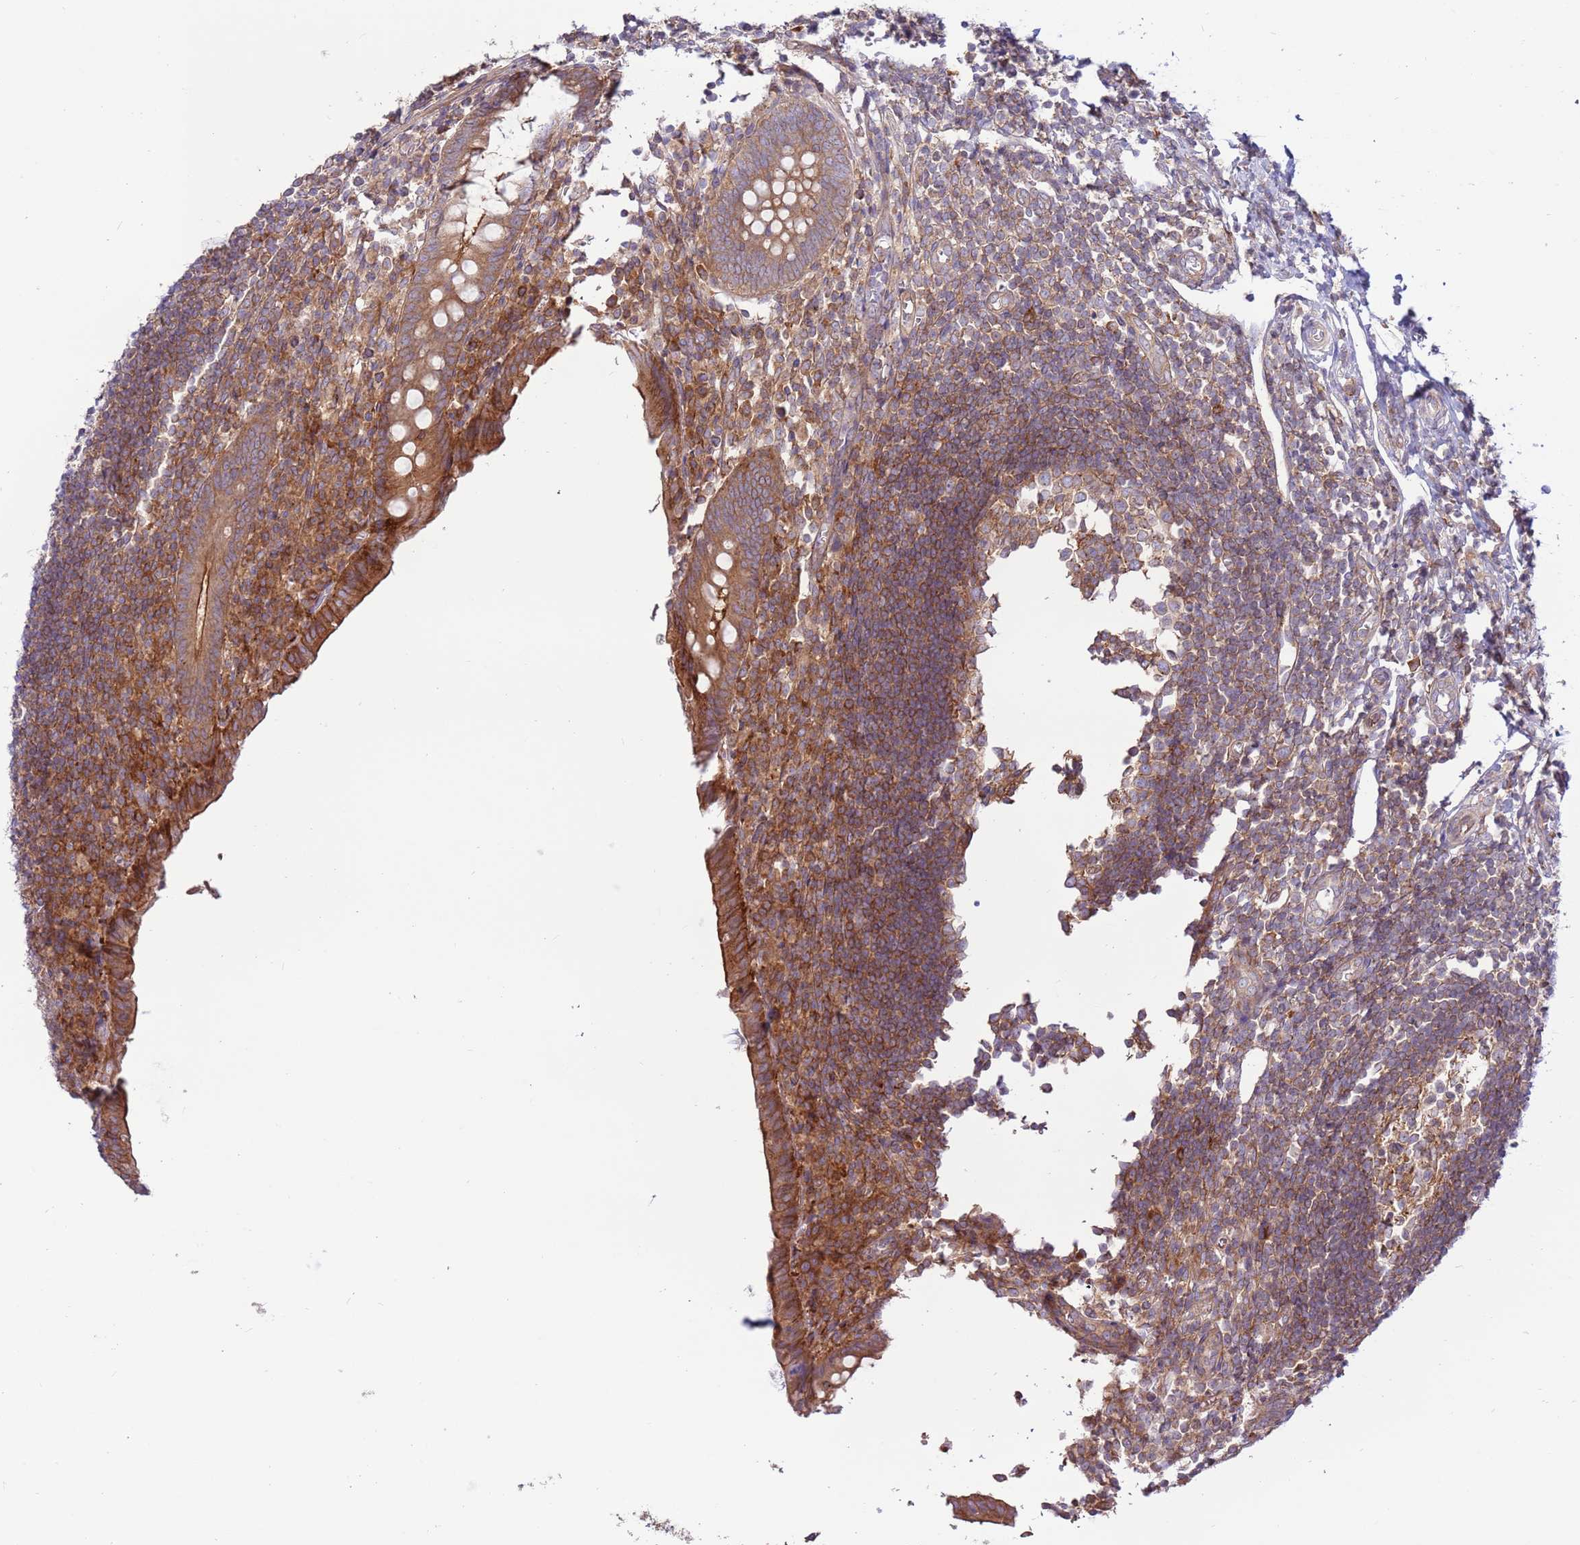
{"staining": {"intensity": "moderate", "quantity": ">75%", "location": "cytoplasmic/membranous"}, "tissue": "appendix", "cell_type": "Glandular cells", "image_type": "normal", "snomed": [{"axis": "morphology", "description": "Normal tissue, NOS"}, {"axis": "topography", "description": "Appendix"}], "caption": "A micrograph showing moderate cytoplasmic/membranous positivity in approximately >75% of glandular cells in unremarkable appendix, as visualized by brown immunohistochemical staining.", "gene": "DDX19B", "patient": {"sex": "female", "age": 17}}